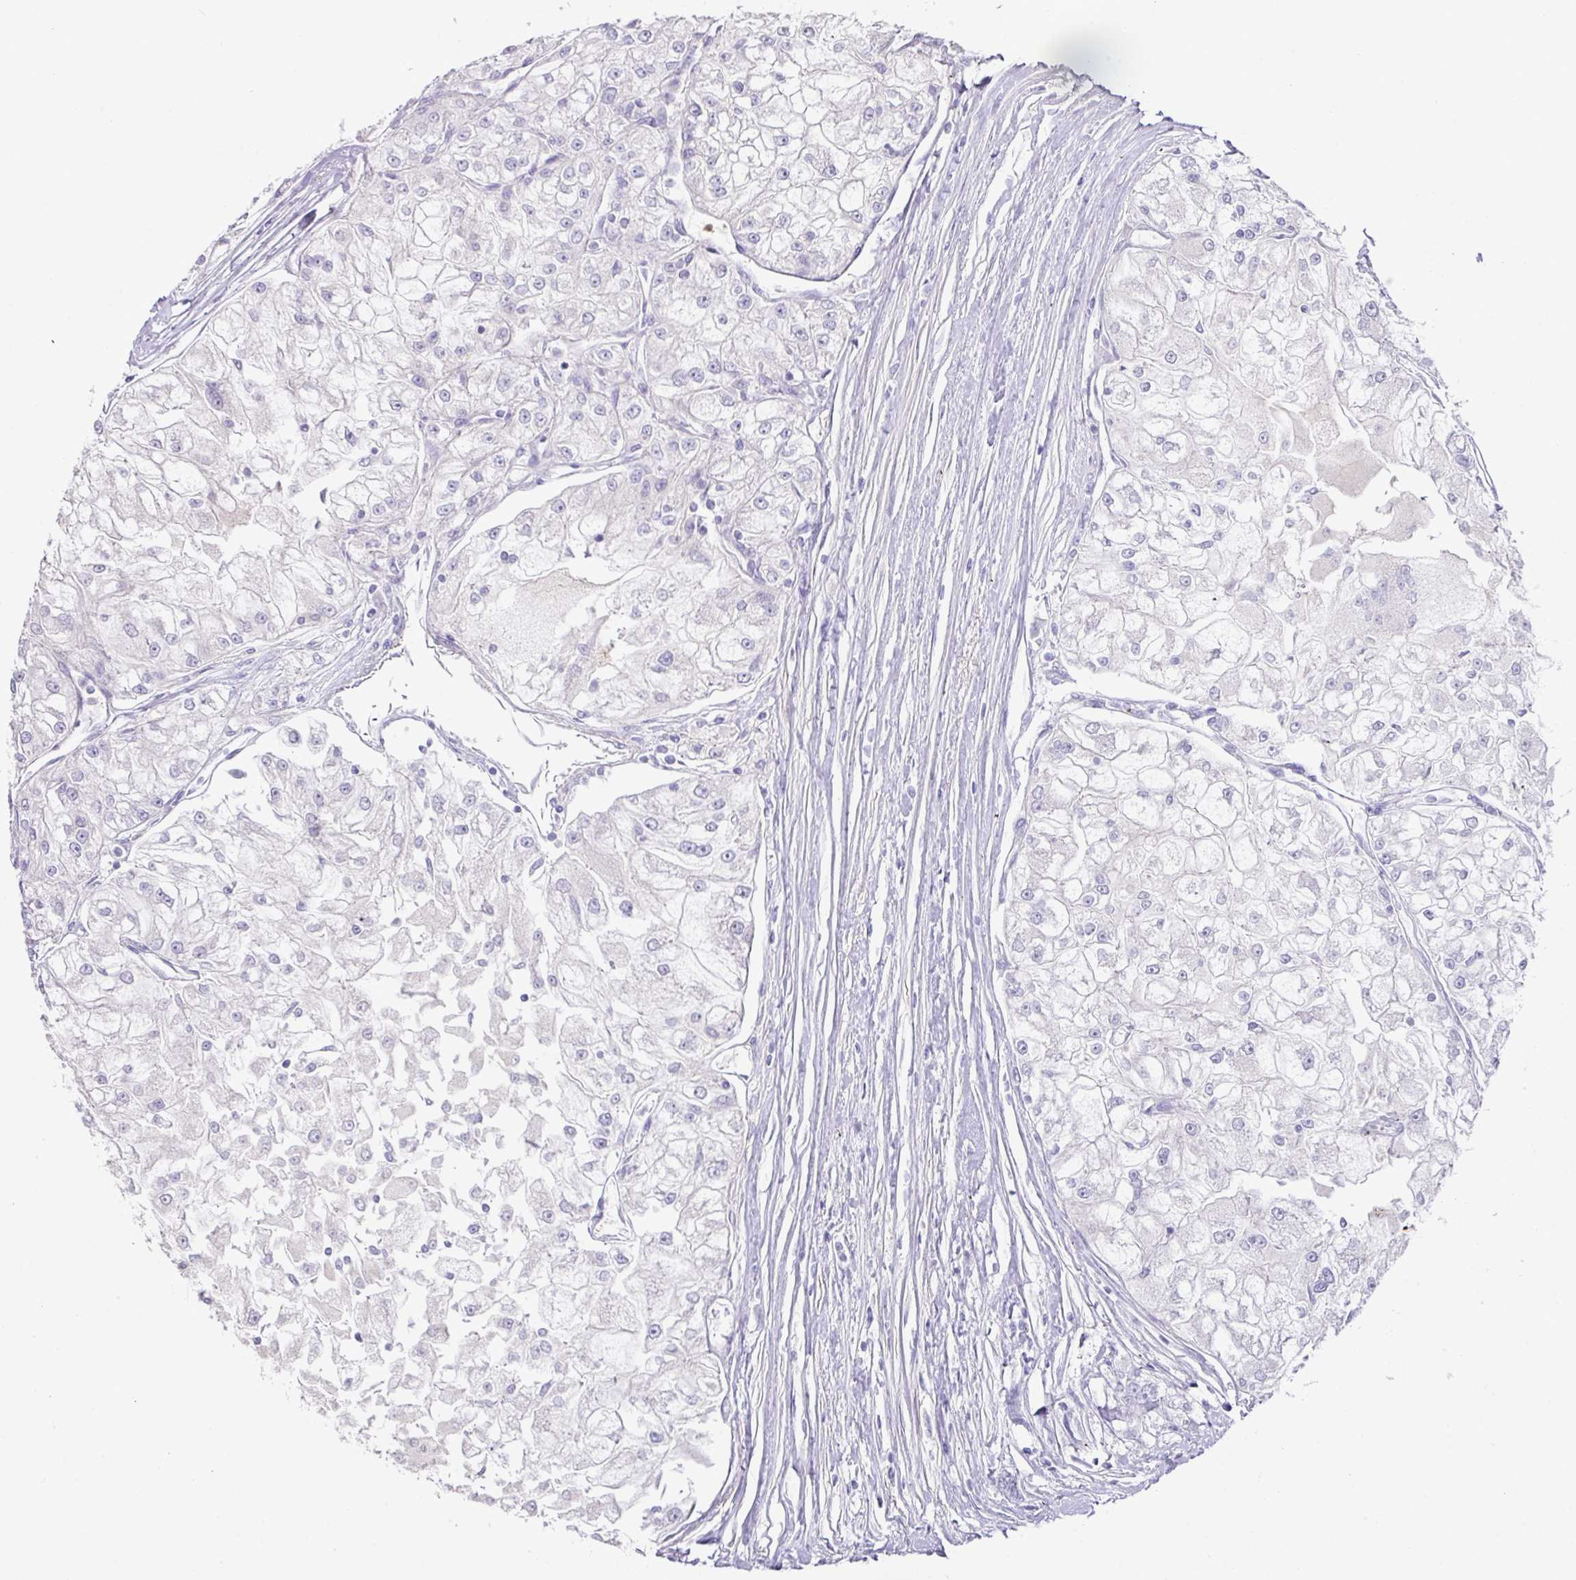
{"staining": {"intensity": "negative", "quantity": "none", "location": "none"}, "tissue": "renal cancer", "cell_type": "Tumor cells", "image_type": "cancer", "snomed": [{"axis": "morphology", "description": "Adenocarcinoma, NOS"}, {"axis": "topography", "description": "Kidney"}], "caption": "Tumor cells are negative for brown protein staining in renal adenocarcinoma. (Stains: DAB (3,3'-diaminobenzidine) immunohistochemistry with hematoxylin counter stain, Microscopy: brightfield microscopy at high magnification).", "gene": "TARM1", "patient": {"sex": "female", "age": 72}}